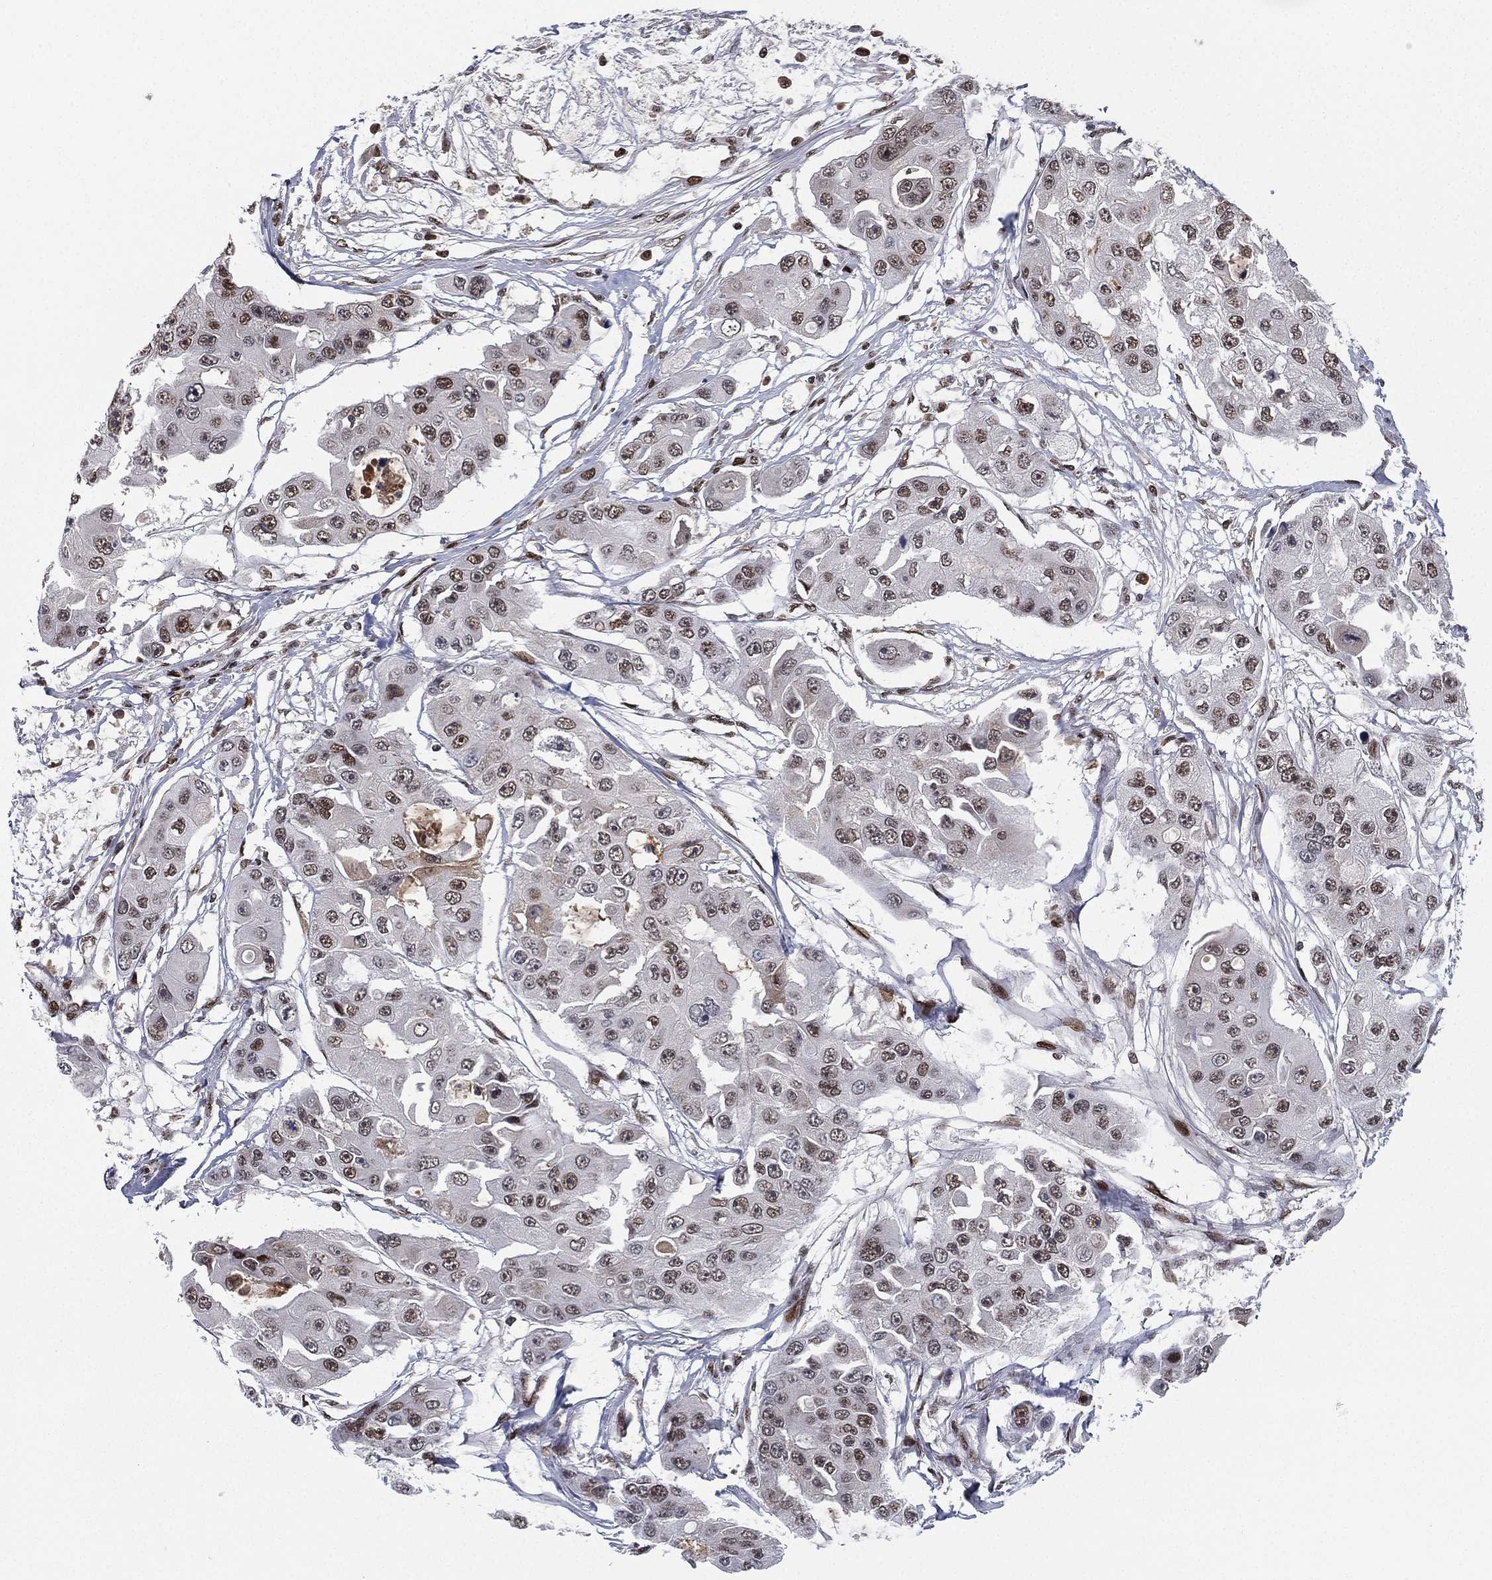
{"staining": {"intensity": "moderate", "quantity": "25%-75%", "location": "nuclear"}, "tissue": "ovarian cancer", "cell_type": "Tumor cells", "image_type": "cancer", "snomed": [{"axis": "morphology", "description": "Cystadenocarcinoma, serous, NOS"}, {"axis": "topography", "description": "Ovary"}], "caption": "Immunohistochemical staining of human ovarian cancer shows medium levels of moderate nuclear expression in about 25%-75% of tumor cells. (Stains: DAB (3,3'-diaminobenzidine) in brown, nuclei in blue, Microscopy: brightfield microscopy at high magnification).", "gene": "RTF1", "patient": {"sex": "female", "age": 56}}